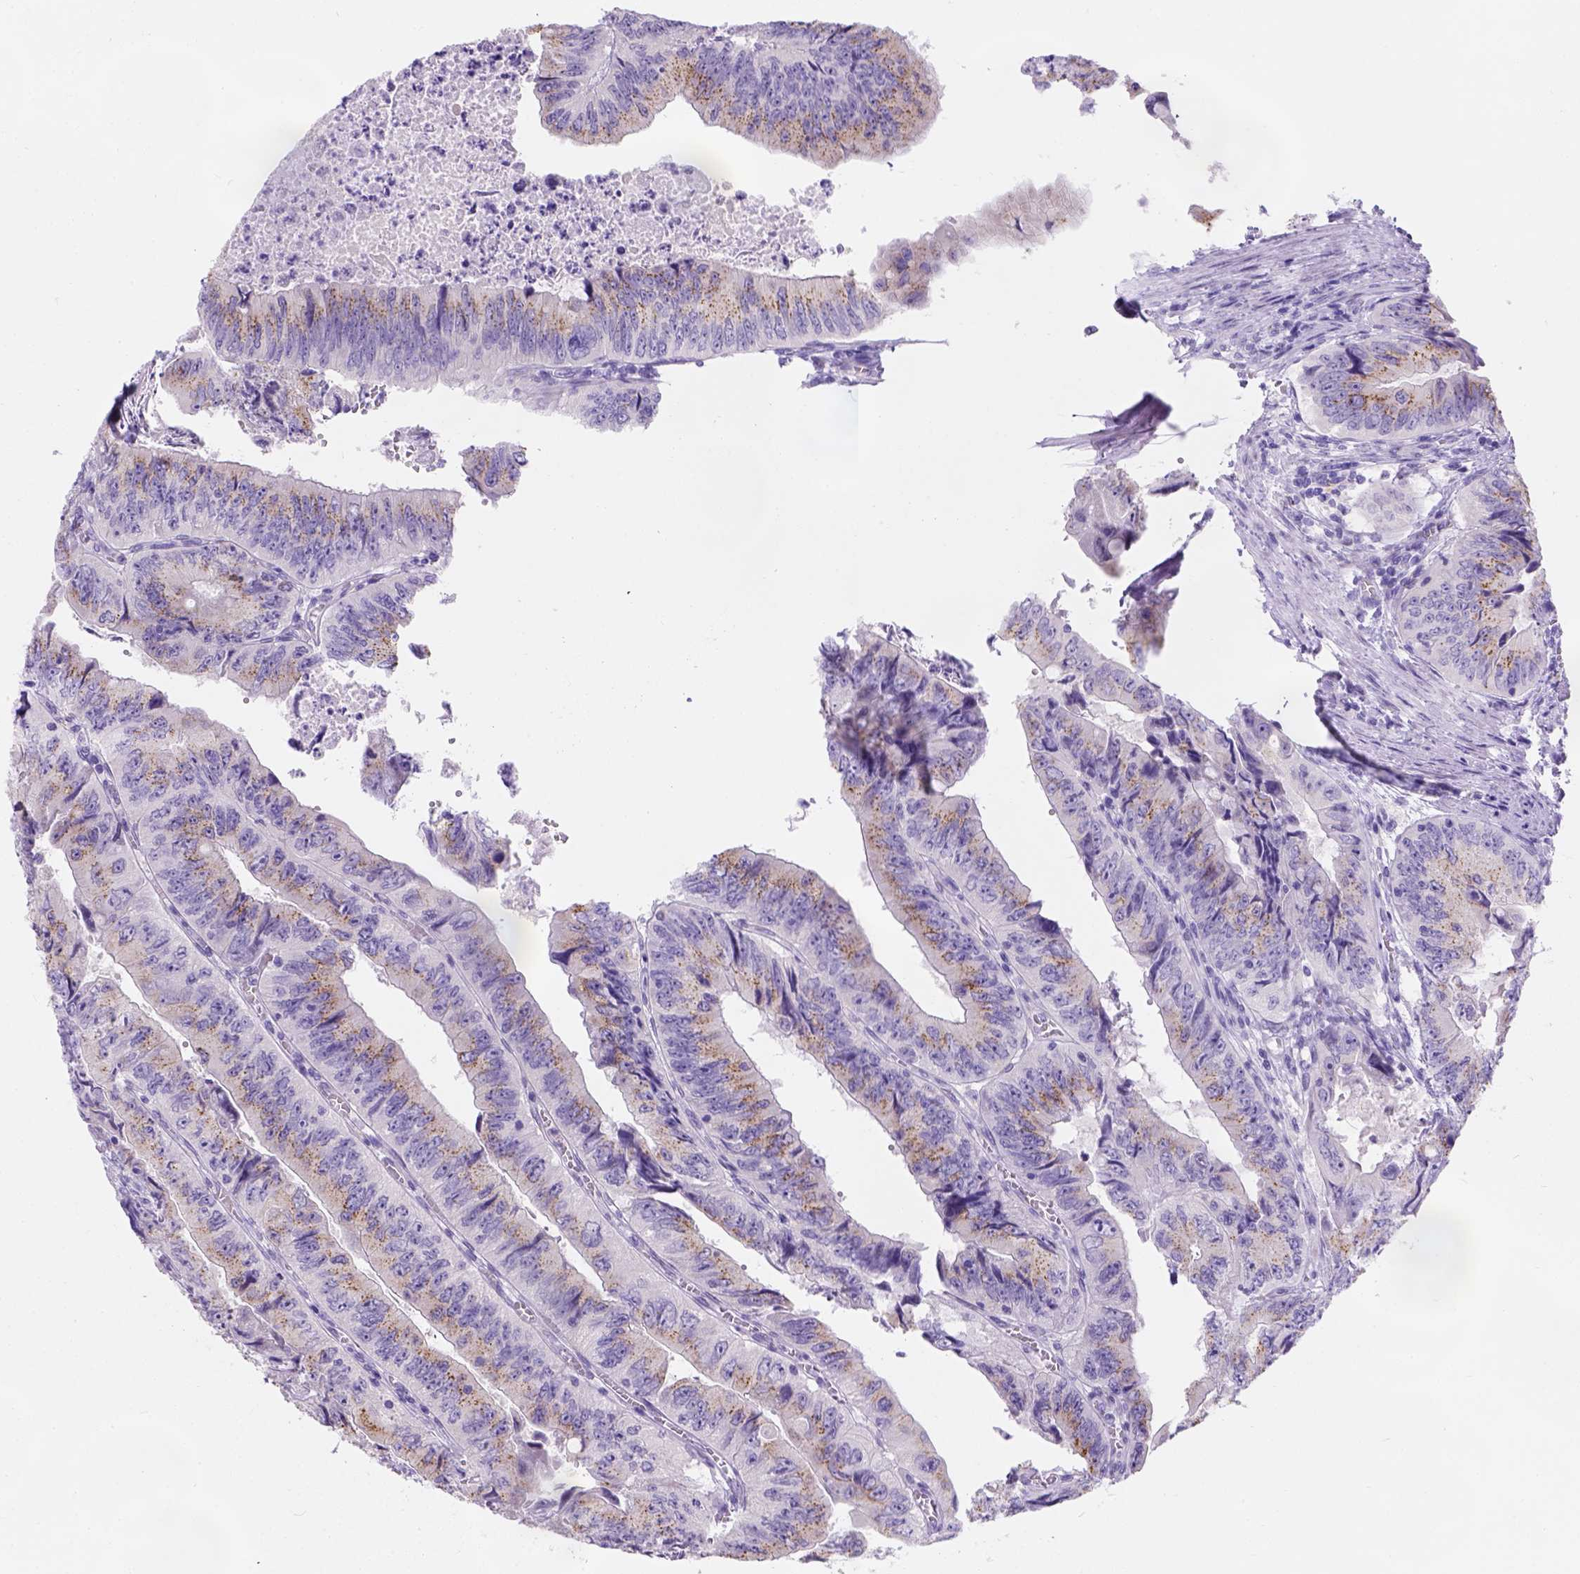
{"staining": {"intensity": "moderate", "quantity": "25%-75%", "location": "cytoplasmic/membranous"}, "tissue": "colorectal cancer", "cell_type": "Tumor cells", "image_type": "cancer", "snomed": [{"axis": "morphology", "description": "Adenocarcinoma, NOS"}, {"axis": "topography", "description": "Colon"}], "caption": "This is an image of immunohistochemistry (IHC) staining of adenocarcinoma (colorectal), which shows moderate expression in the cytoplasmic/membranous of tumor cells.", "gene": "PHF7", "patient": {"sex": "female", "age": 84}}